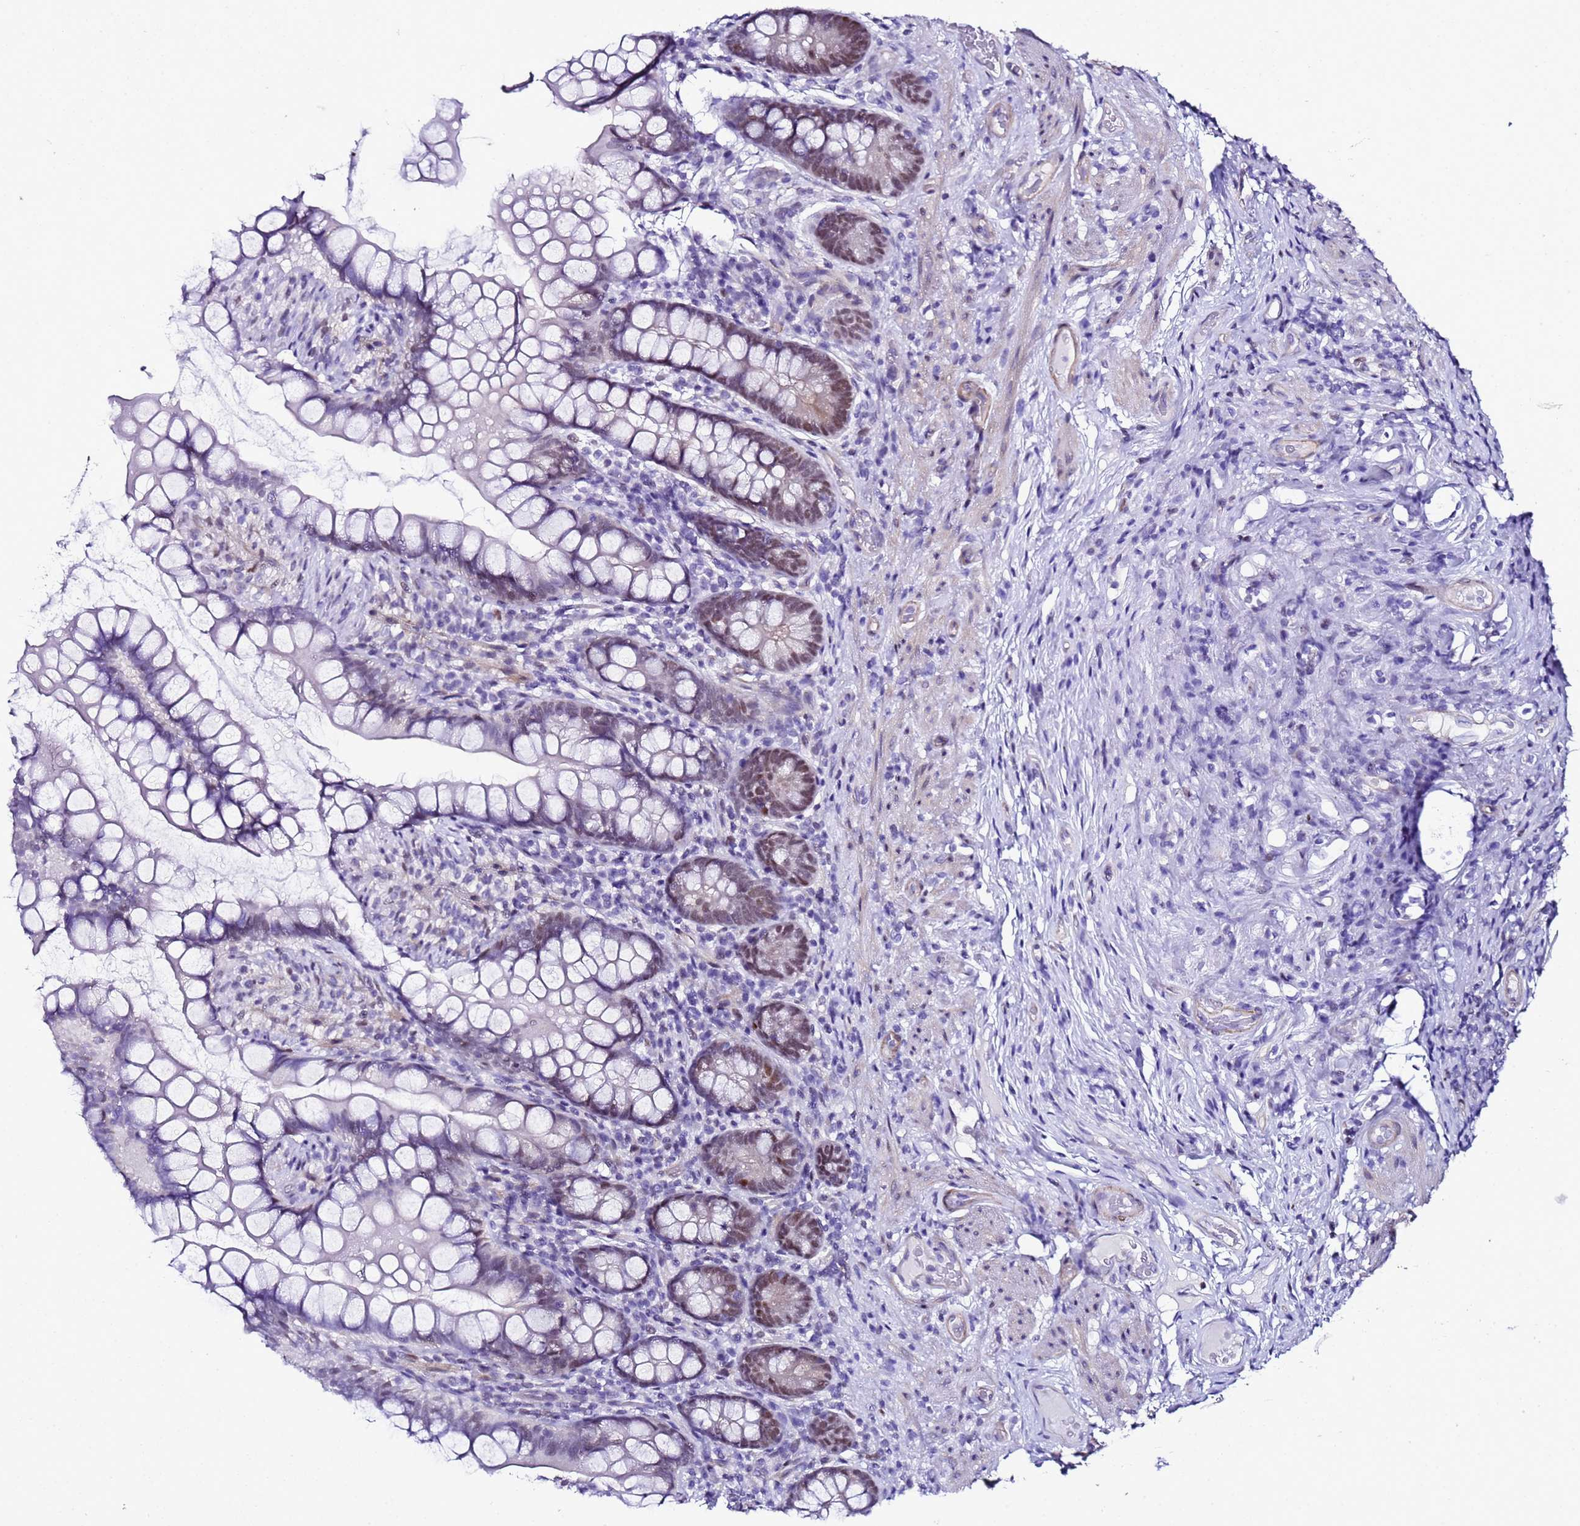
{"staining": {"intensity": "moderate", "quantity": "25%-75%", "location": "nuclear"}, "tissue": "small intestine", "cell_type": "Glandular cells", "image_type": "normal", "snomed": [{"axis": "morphology", "description": "Normal tissue, NOS"}, {"axis": "topography", "description": "Small intestine"}], "caption": "Immunohistochemistry image of unremarkable small intestine: human small intestine stained using immunohistochemistry (IHC) exhibits medium levels of moderate protein expression localized specifically in the nuclear of glandular cells, appearing as a nuclear brown color.", "gene": "BCL7A", "patient": {"sex": "male", "age": 70}}